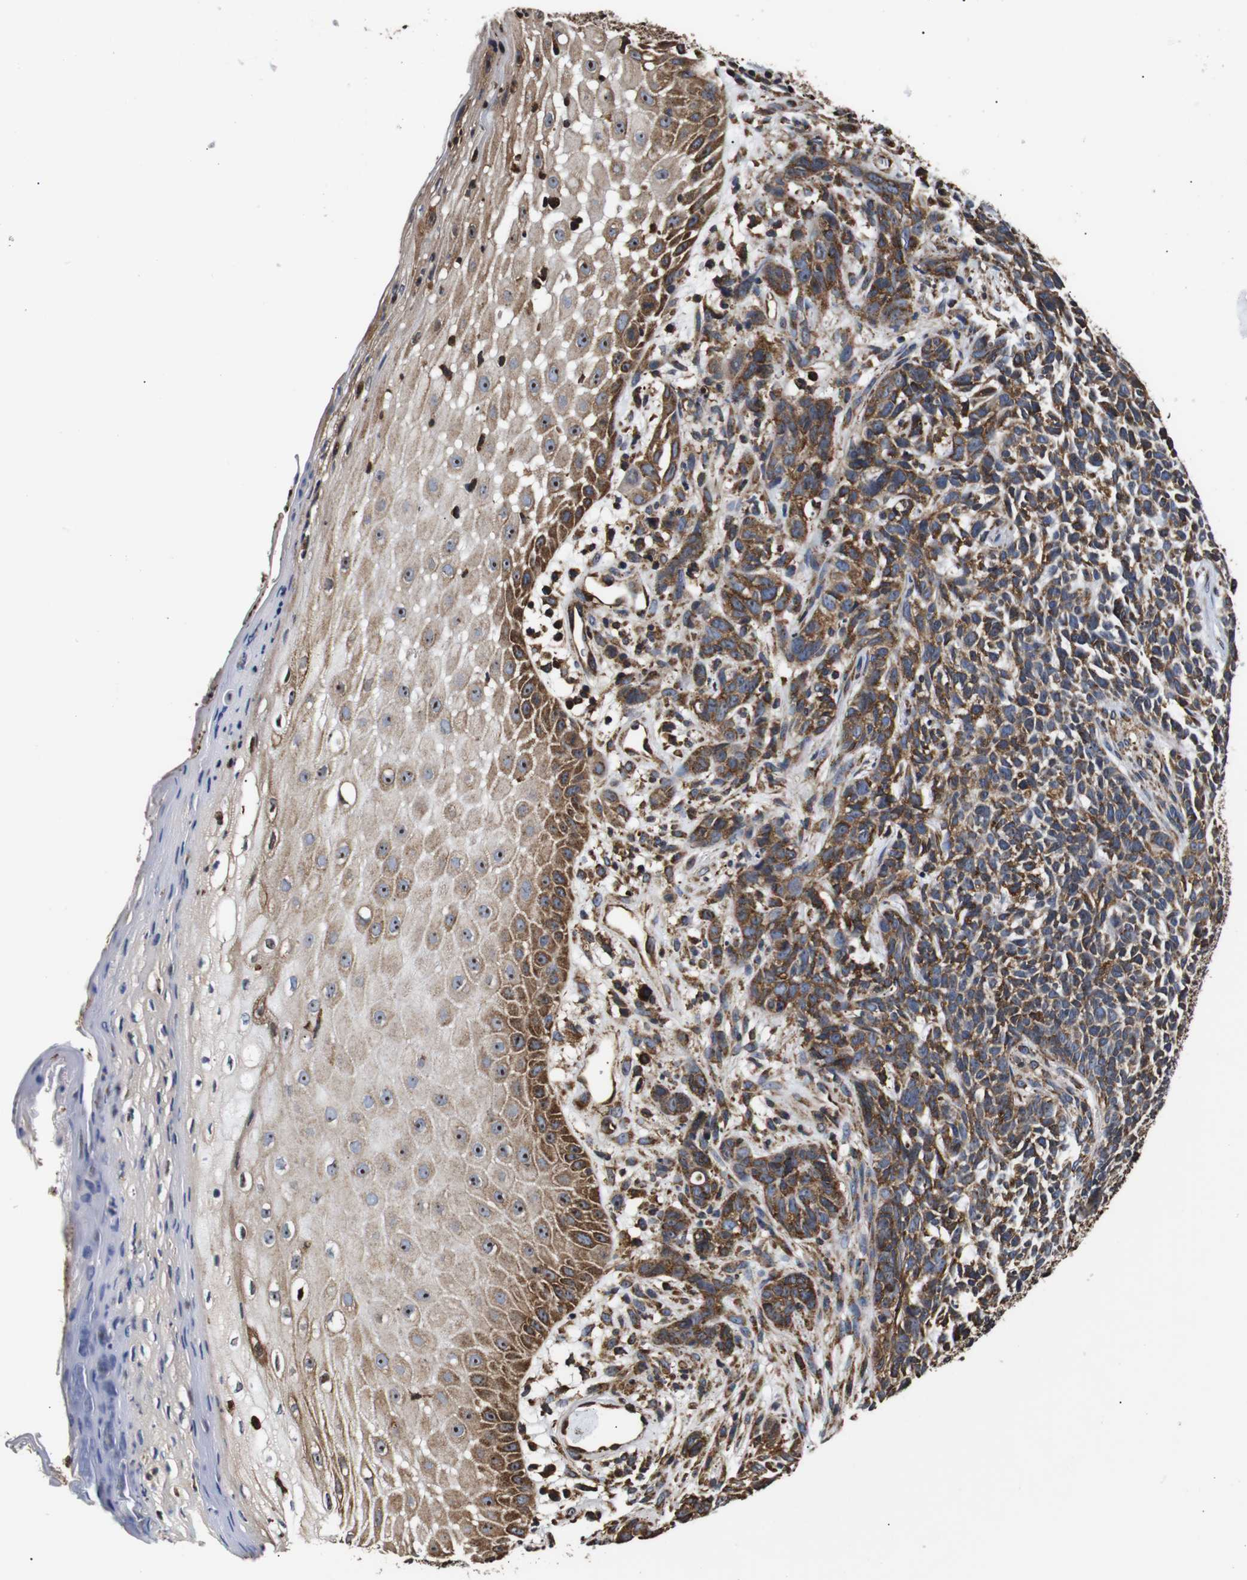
{"staining": {"intensity": "moderate", "quantity": "25%-75%", "location": "cytoplasmic/membranous"}, "tissue": "skin cancer", "cell_type": "Tumor cells", "image_type": "cancer", "snomed": [{"axis": "morphology", "description": "Basal cell carcinoma"}, {"axis": "topography", "description": "Skin"}], "caption": "Immunohistochemical staining of human skin cancer displays medium levels of moderate cytoplasmic/membranous positivity in approximately 25%-75% of tumor cells.", "gene": "HHIP", "patient": {"sex": "female", "age": 84}}